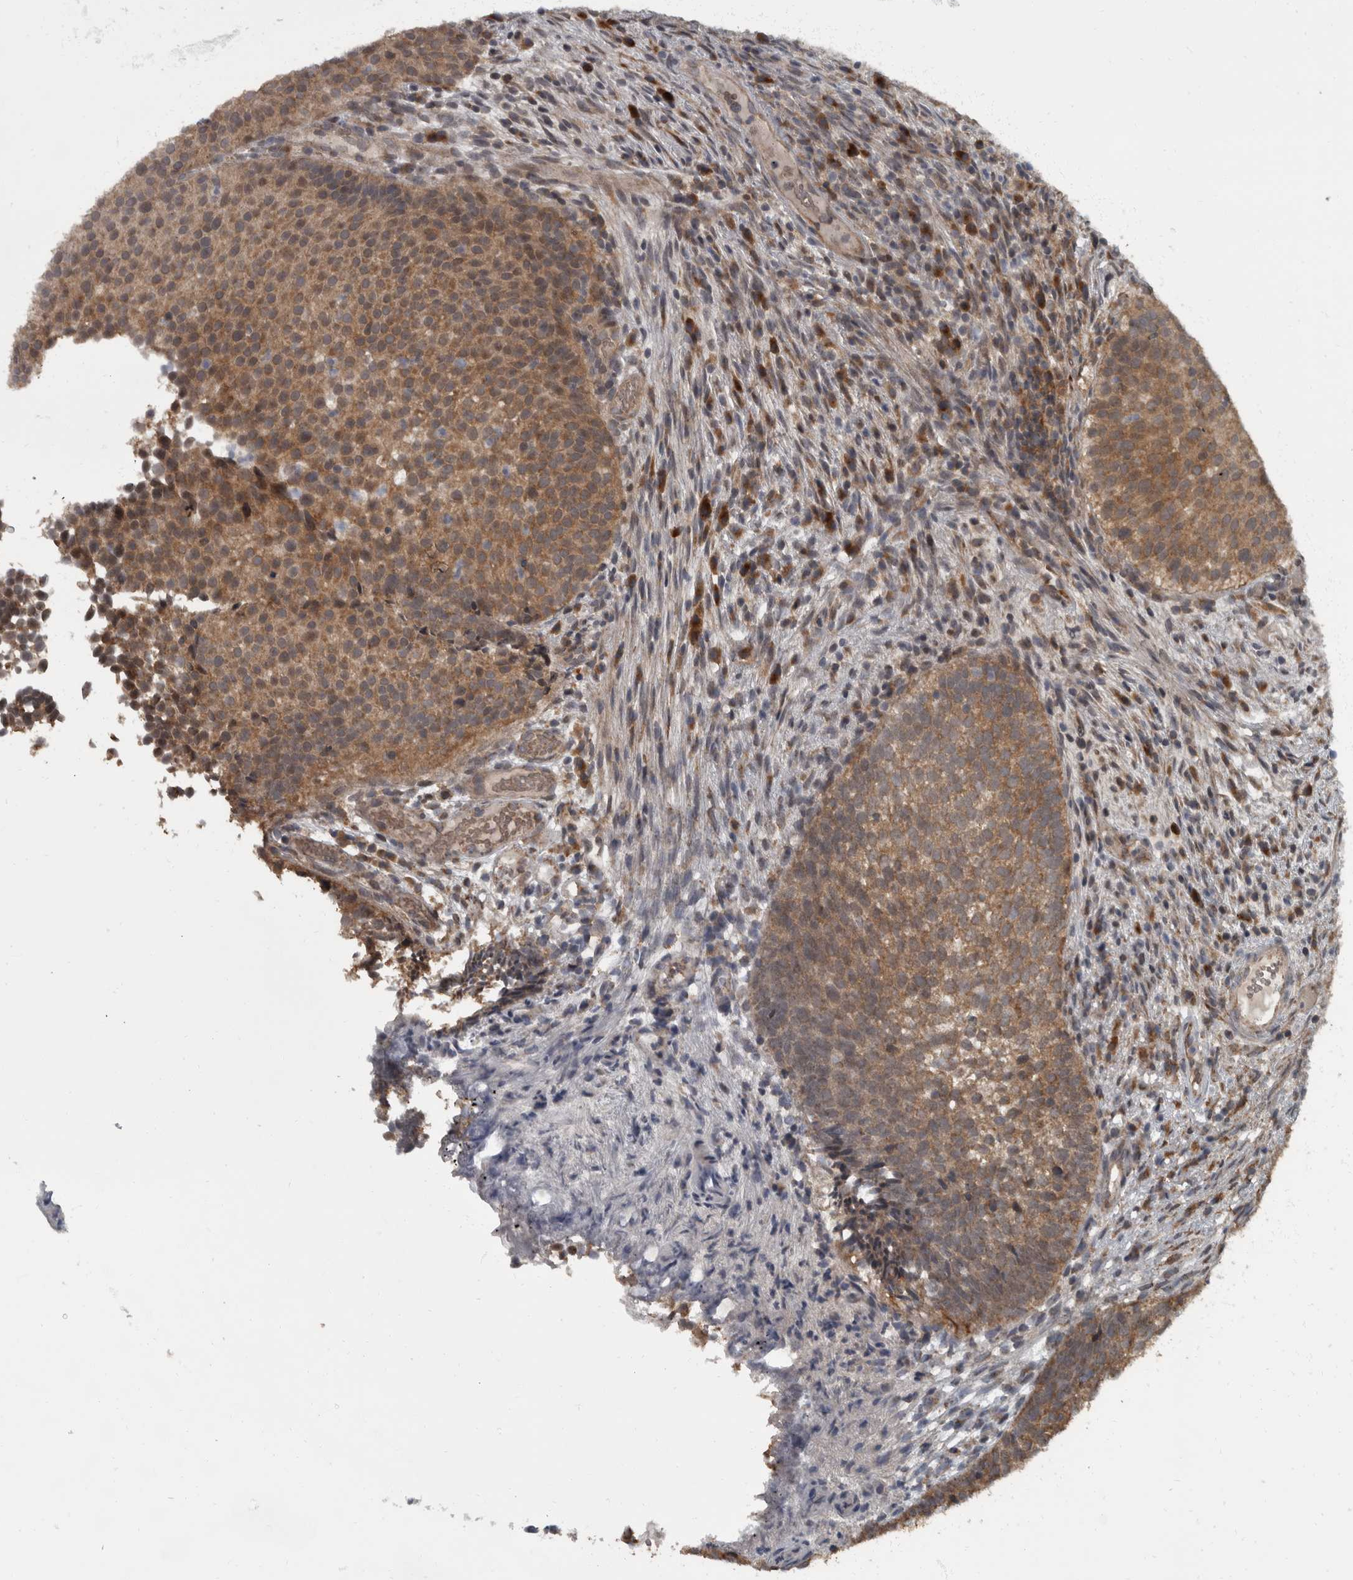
{"staining": {"intensity": "moderate", "quantity": ">75%", "location": "cytoplasmic/membranous,nuclear"}, "tissue": "urothelial cancer", "cell_type": "Tumor cells", "image_type": "cancer", "snomed": [{"axis": "morphology", "description": "Urothelial carcinoma, Low grade"}, {"axis": "topography", "description": "Urinary bladder"}], "caption": "IHC staining of urothelial cancer, which displays medium levels of moderate cytoplasmic/membranous and nuclear positivity in approximately >75% of tumor cells indicating moderate cytoplasmic/membranous and nuclear protein expression. The staining was performed using DAB (3,3'-diaminobenzidine) (brown) for protein detection and nuclei were counterstained in hematoxylin (blue).", "gene": "RABGGTB", "patient": {"sex": "male", "age": 86}}